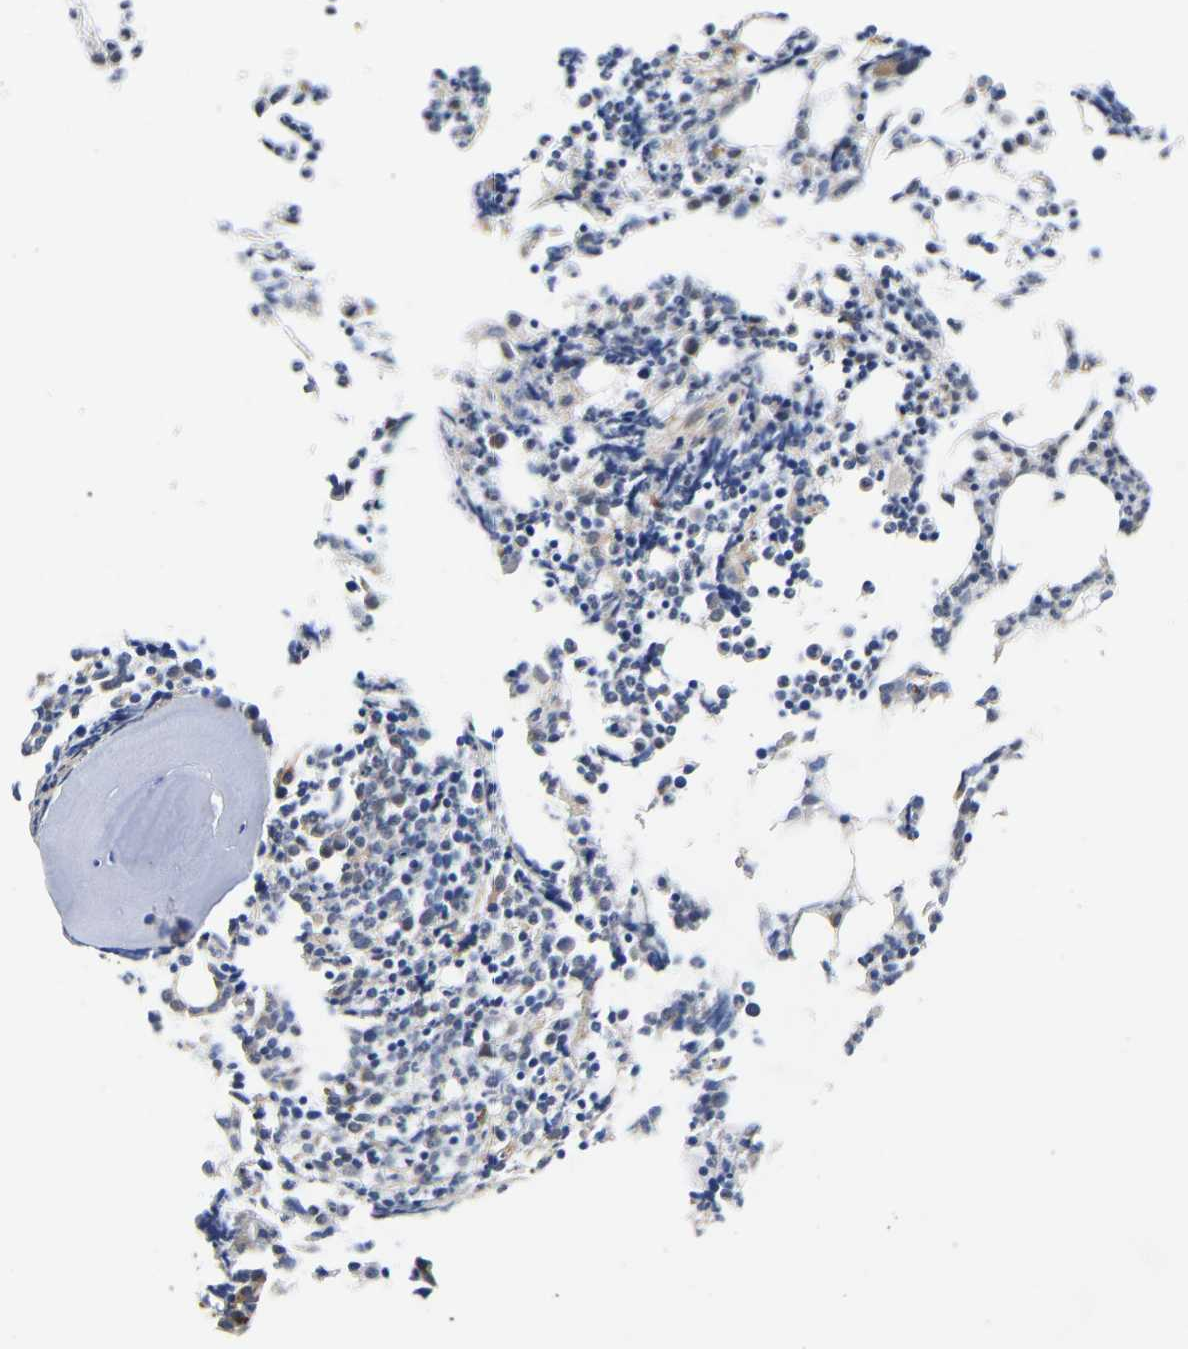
{"staining": {"intensity": "moderate", "quantity": "<25%", "location": "cytoplasmic/membranous"}, "tissue": "bone marrow", "cell_type": "Hematopoietic cells", "image_type": "normal", "snomed": [{"axis": "morphology", "description": "Normal tissue, NOS"}, {"axis": "morphology", "description": "Inflammation, NOS"}, {"axis": "topography", "description": "Bone marrow"}], "caption": "Protein staining of normal bone marrow exhibits moderate cytoplasmic/membranous staining in approximately <25% of hematopoietic cells.", "gene": "TMEM38B", "patient": {"sex": "female", "age": 53}}